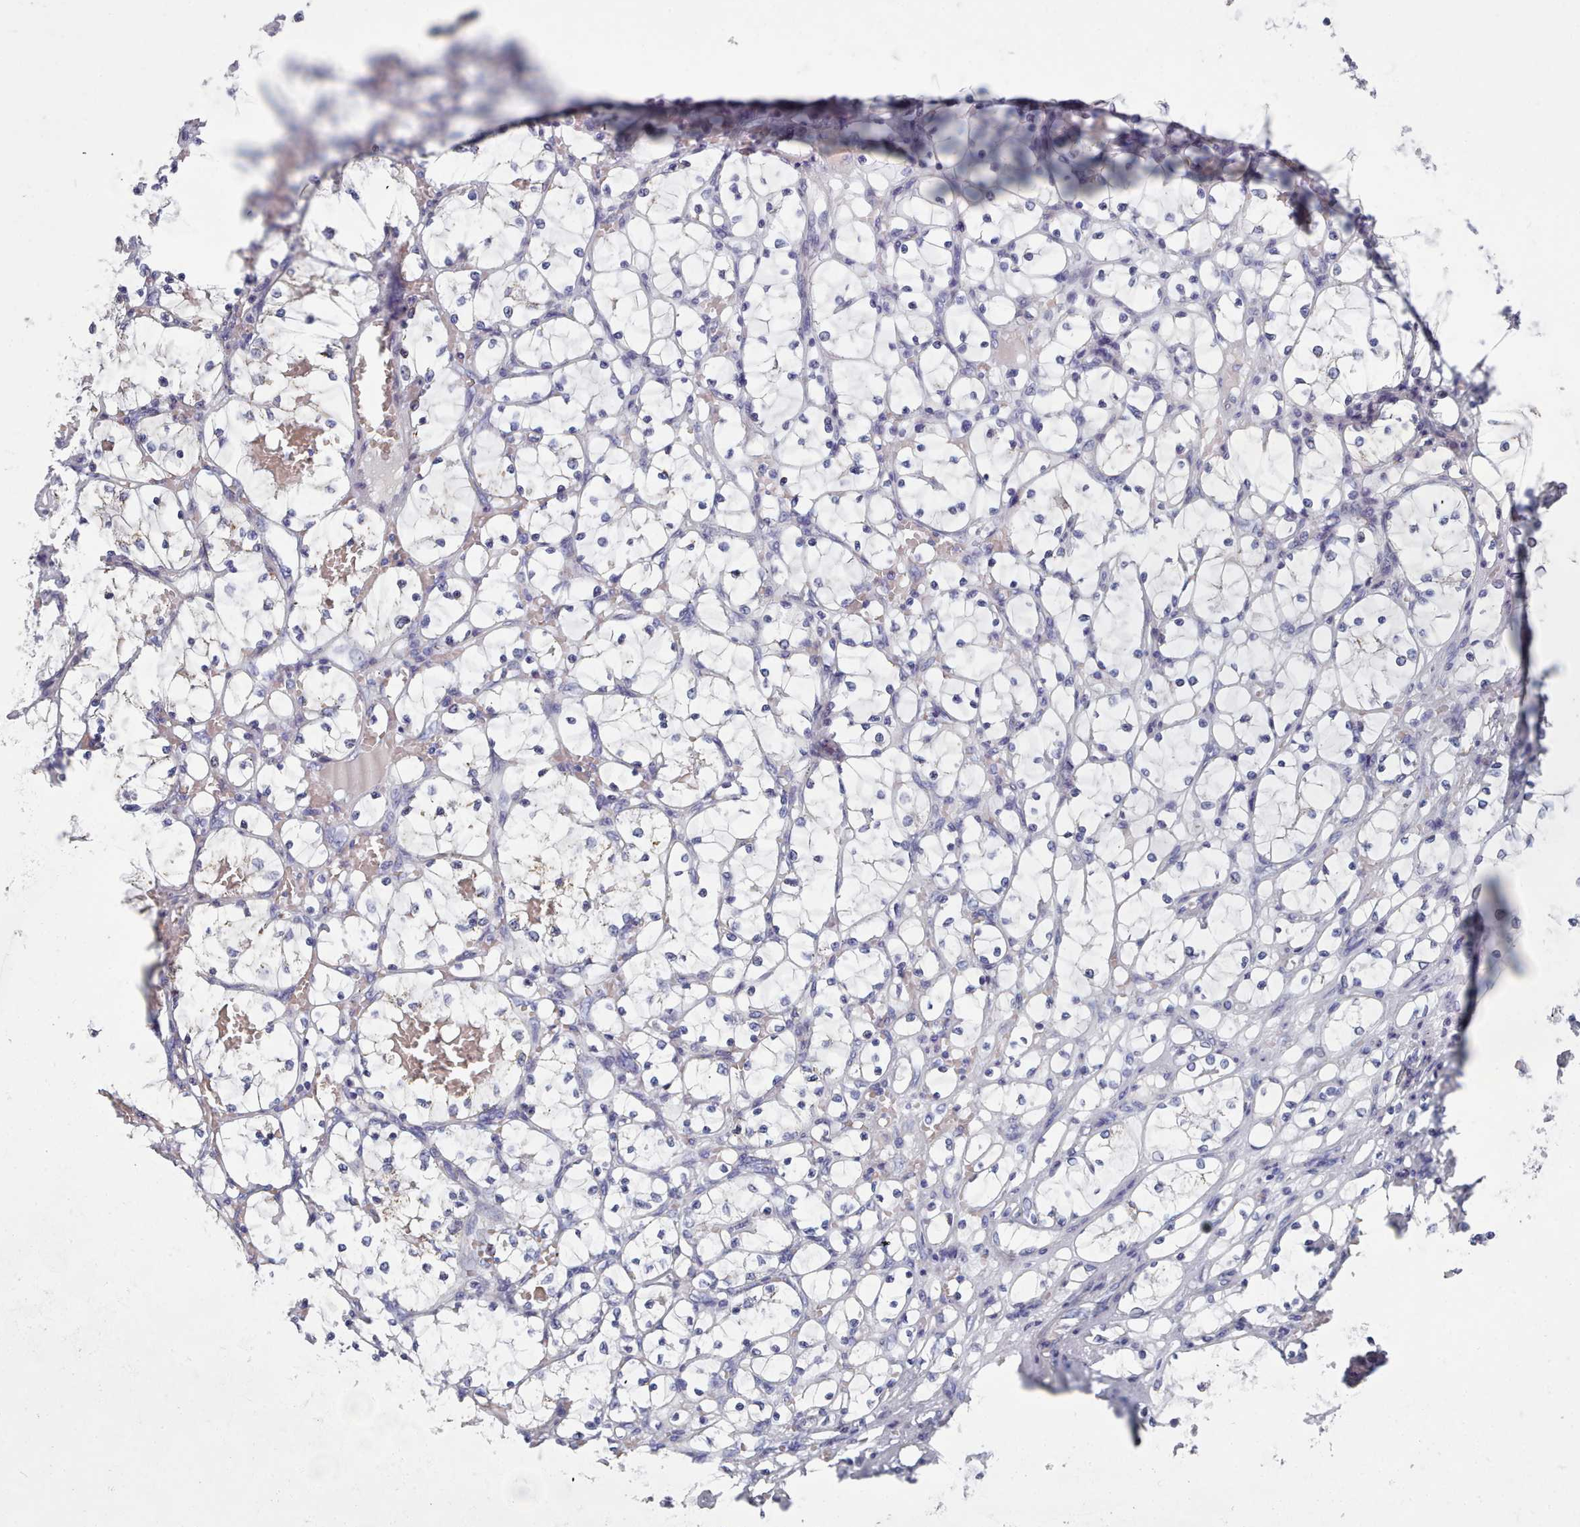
{"staining": {"intensity": "negative", "quantity": "none", "location": "none"}, "tissue": "renal cancer", "cell_type": "Tumor cells", "image_type": "cancer", "snomed": [{"axis": "morphology", "description": "Adenocarcinoma, NOS"}, {"axis": "topography", "description": "Kidney"}], "caption": "The image displays no staining of tumor cells in renal cancer. The staining is performed using DAB brown chromogen with nuclei counter-stained in using hematoxylin.", "gene": "ACAD11", "patient": {"sex": "female", "age": 69}}